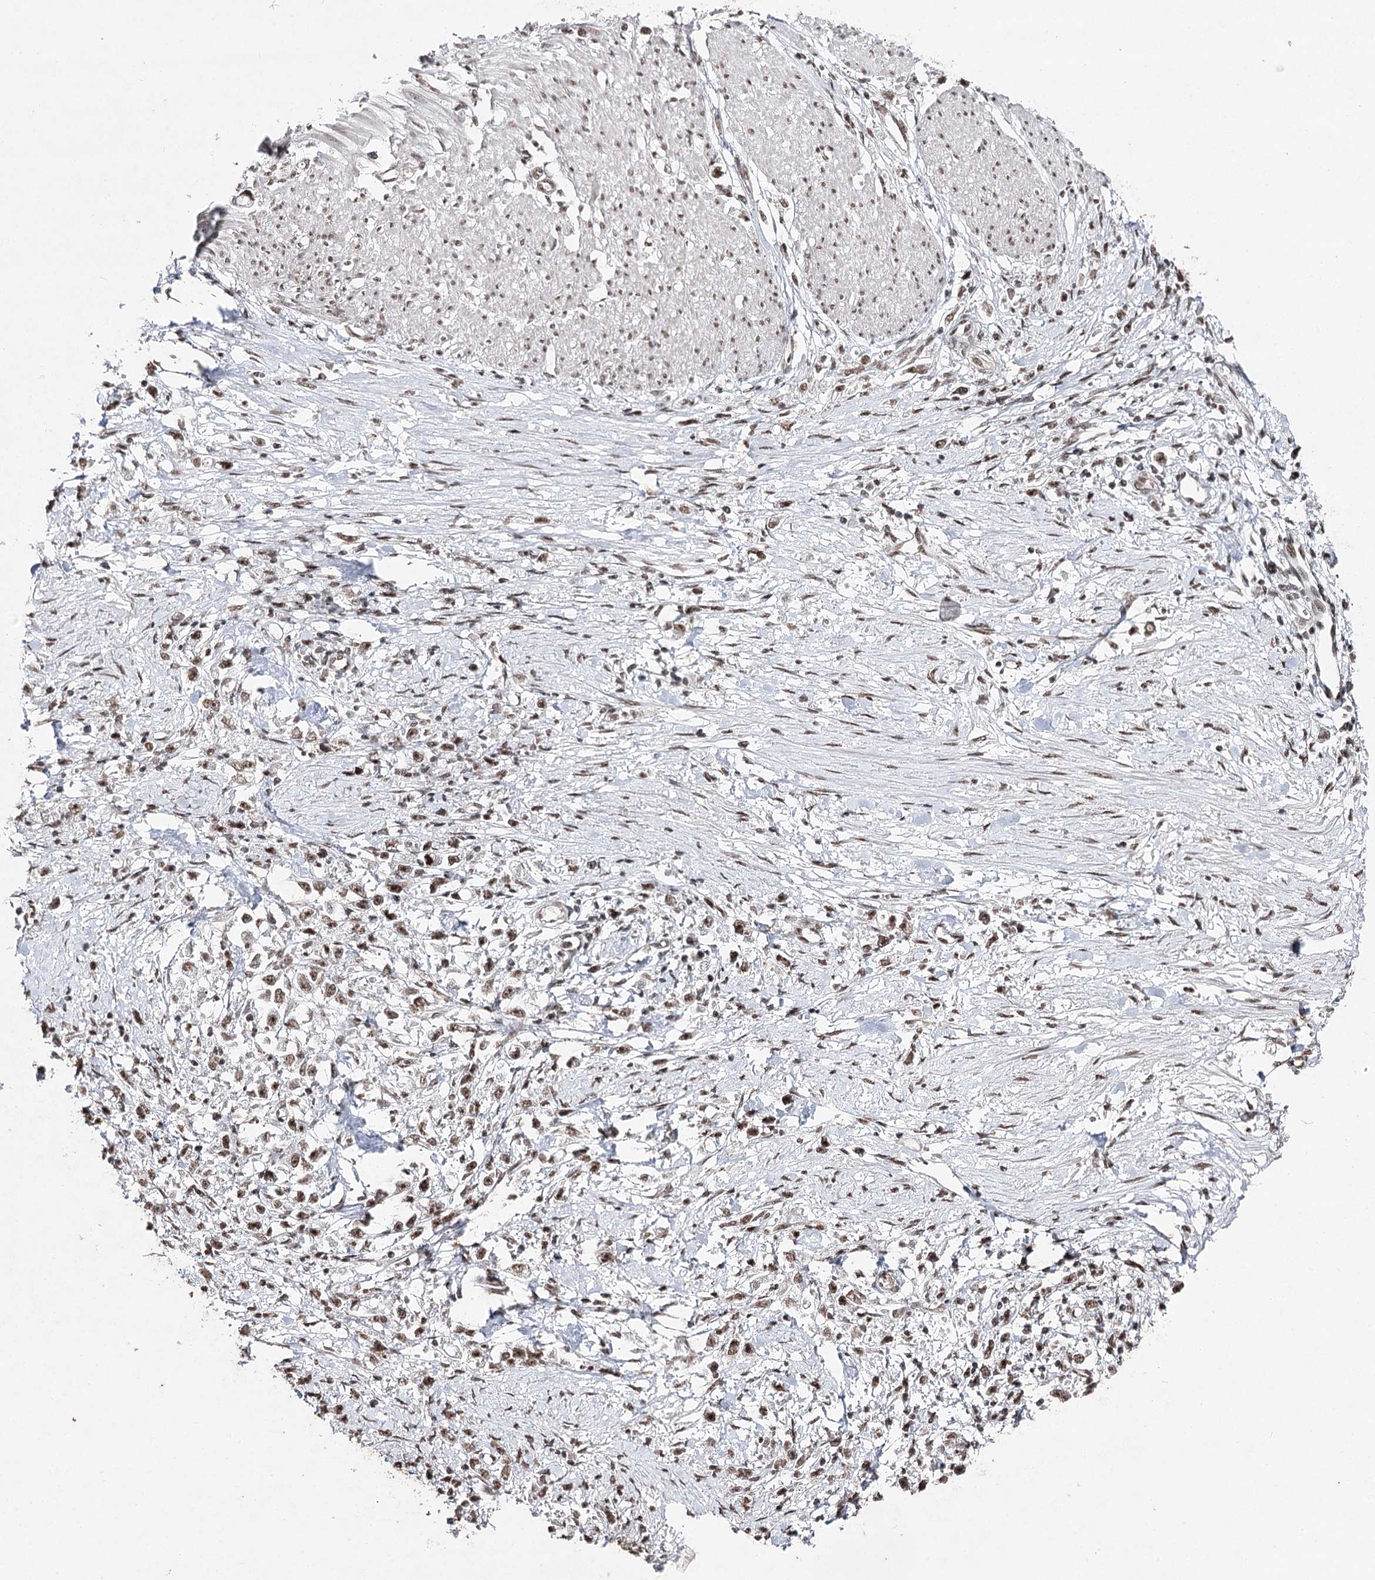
{"staining": {"intensity": "moderate", "quantity": ">75%", "location": "nuclear"}, "tissue": "stomach cancer", "cell_type": "Tumor cells", "image_type": "cancer", "snomed": [{"axis": "morphology", "description": "Adenocarcinoma, NOS"}, {"axis": "topography", "description": "Stomach"}], "caption": "IHC (DAB) staining of human stomach adenocarcinoma displays moderate nuclear protein staining in approximately >75% of tumor cells. The staining was performed using DAB to visualize the protein expression in brown, while the nuclei were stained in blue with hematoxylin (Magnification: 20x).", "gene": "PDCD4", "patient": {"sex": "female", "age": 59}}